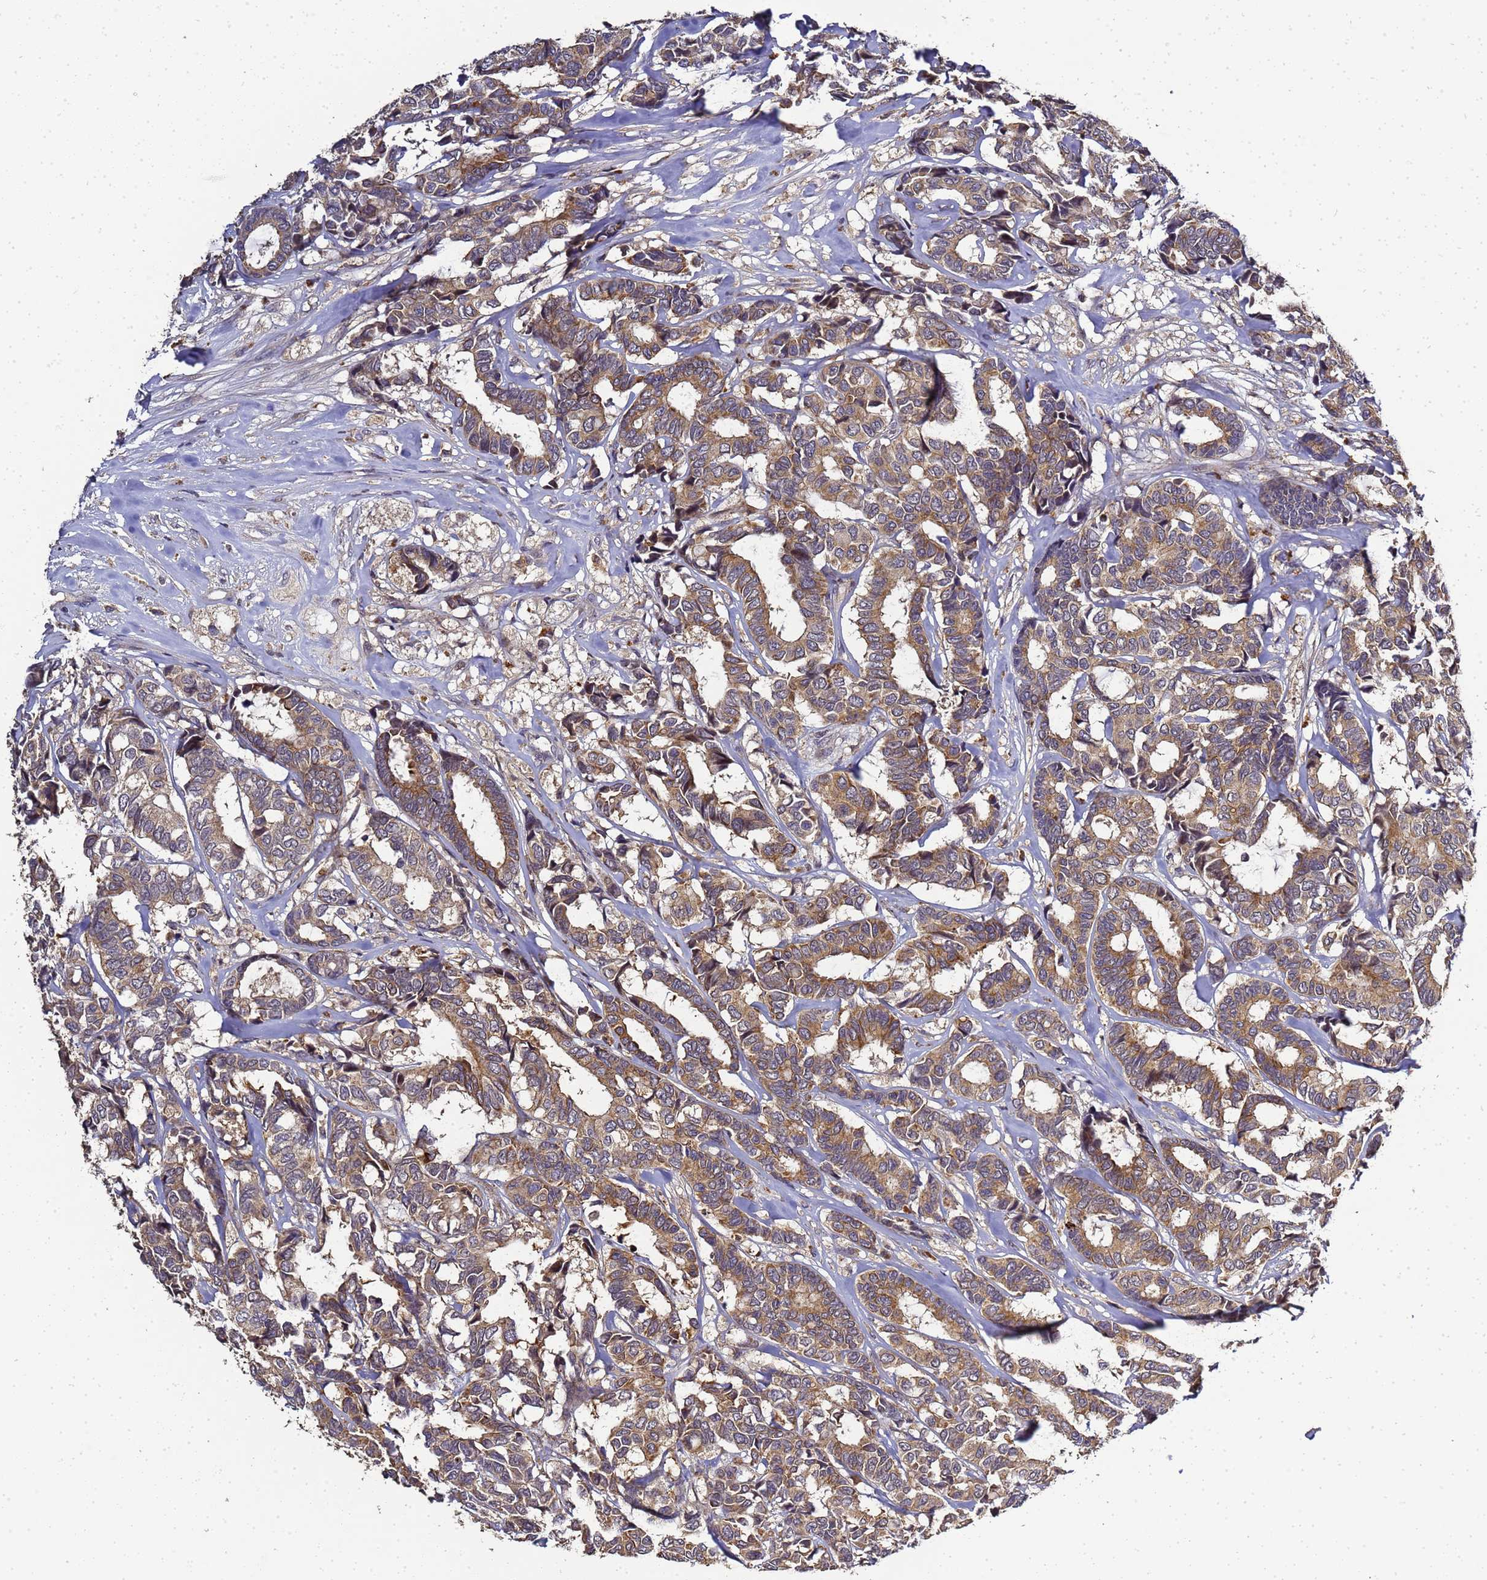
{"staining": {"intensity": "moderate", "quantity": ">75%", "location": "cytoplasmic/membranous"}, "tissue": "breast cancer", "cell_type": "Tumor cells", "image_type": "cancer", "snomed": [{"axis": "morphology", "description": "Duct carcinoma"}, {"axis": "topography", "description": "Breast"}], "caption": "Breast intraductal carcinoma tissue displays moderate cytoplasmic/membranous positivity in about >75% of tumor cells", "gene": "LGI4", "patient": {"sex": "female", "age": 87}}